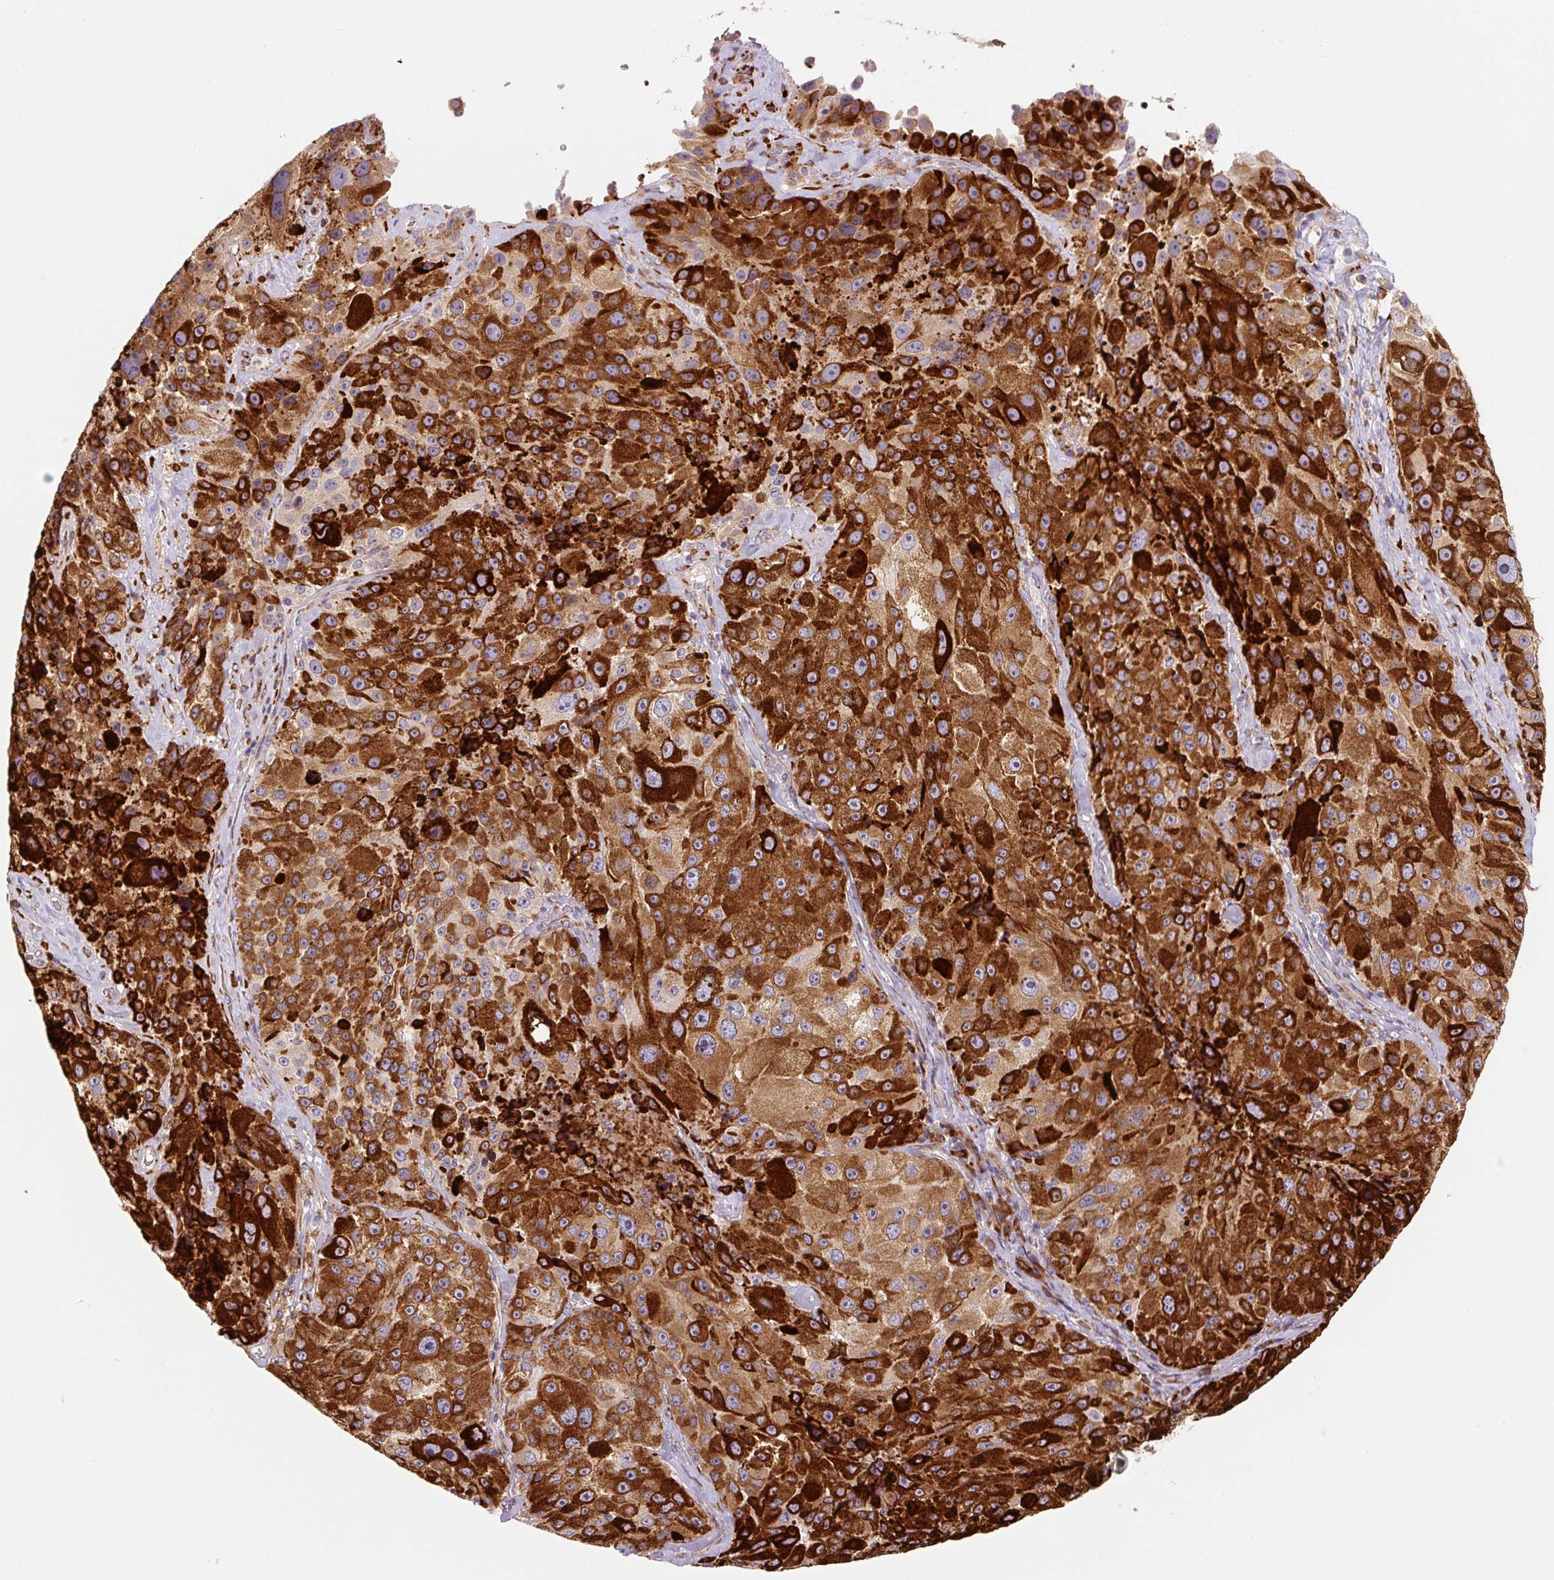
{"staining": {"intensity": "strong", "quantity": ">75%", "location": "cytoplasmic/membranous"}, "tissue": "melanoma", "cell_type": "Tumor cells", "image_type": "cancer", "snomed": [{"axis": "morphology", "description": "Malignant melanoma, Metastatic site"}, {"axis": "topography", "description": "Lymph node"}], "caption": "Malignant melanoma (metastatic site) stained with immunohistochemistry (IHC) reveals strong cytoplasmic/membranous staining in about >75% of tumor cells. The staining was performed using DAB to visualize the protein expression in brown, while the nuclei were stained in blue with hematoxylin (Magnification: 20x).", "gene": "DISP3", "patient": {"sex": "male", "age": 62}}